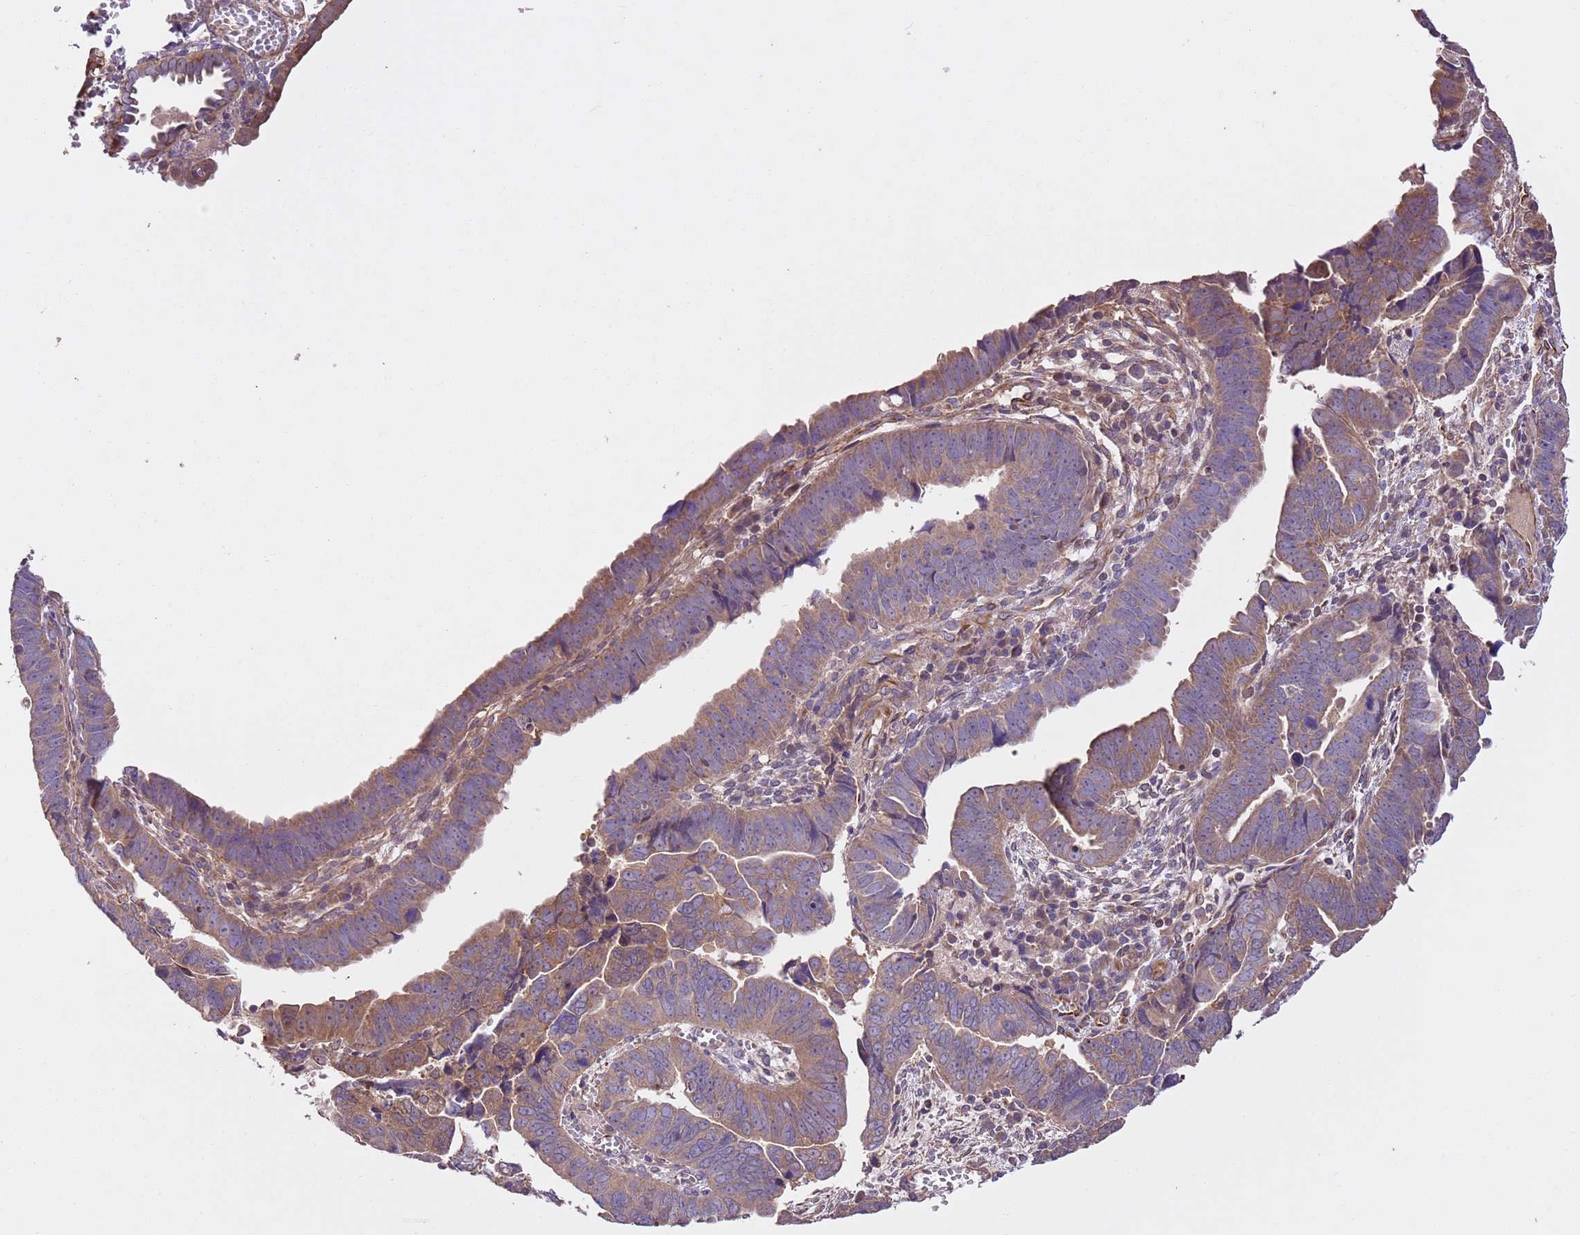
{"staining": {"intensity": "moderate", "quantity": ">75%", "location": "cytoplasmic/membranous"}, "tissue": "endometrial cancer", "cell_type": "Tumor cells", "image_type": "cancer", "snomed": [{"axis": "morphology", "description": "Adenocarcinoma, NOS"}, {"axis": "topography", "description": "Endometrium"}], "caption": "Immunohistochemical staining of human endometrial adenocarcinoma shows moderate cytoplasmic/membranous protein expression in approximately >75% of tumor cells.", "gene": "FAM89B", "patient": {"sex": "female", "age": 75}}